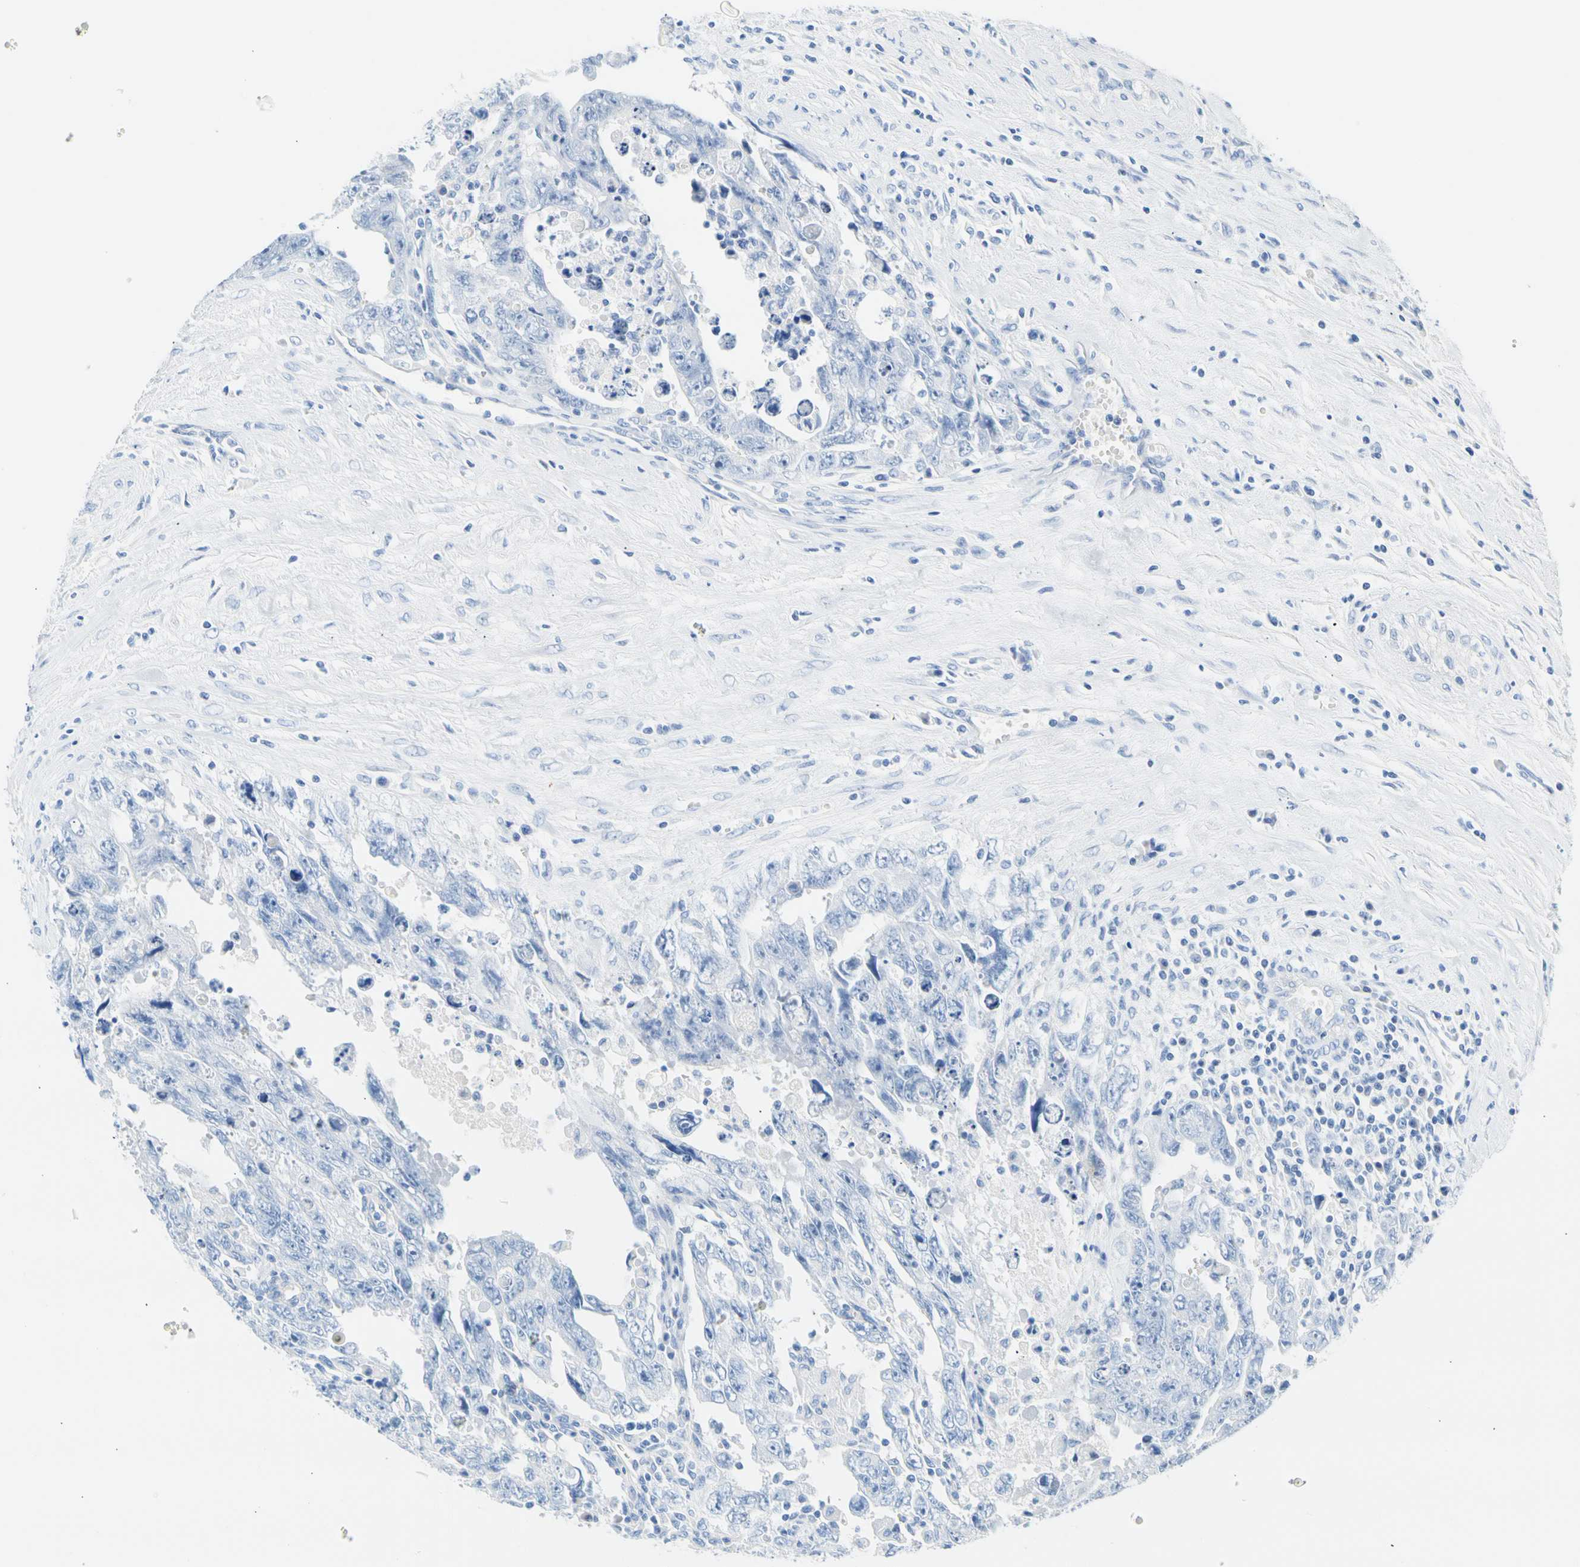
{"staining": {"intensity": "negative", "quantity": "none", "location": "none"}, "tissue": "testis cancer", "cell_type": "Tumor cells", "image_type": "cancer", "snomed": [{"axis": "morphology", "description": "Carcinoma, Embryonal, NOS"}, {"axis": "topography", "description": "Testis"}], "caption": "Testis embryonal carcinoma was stained to show a protein in brown. There is no significant expression in tumor cells. (Stains: DAB immunohistochemistry with hematoxylin counter stain, Microscopy: brightfield microscopy at high magnification).", "gene": "CEL", "patient": {"sex": "male", "age": 28}}